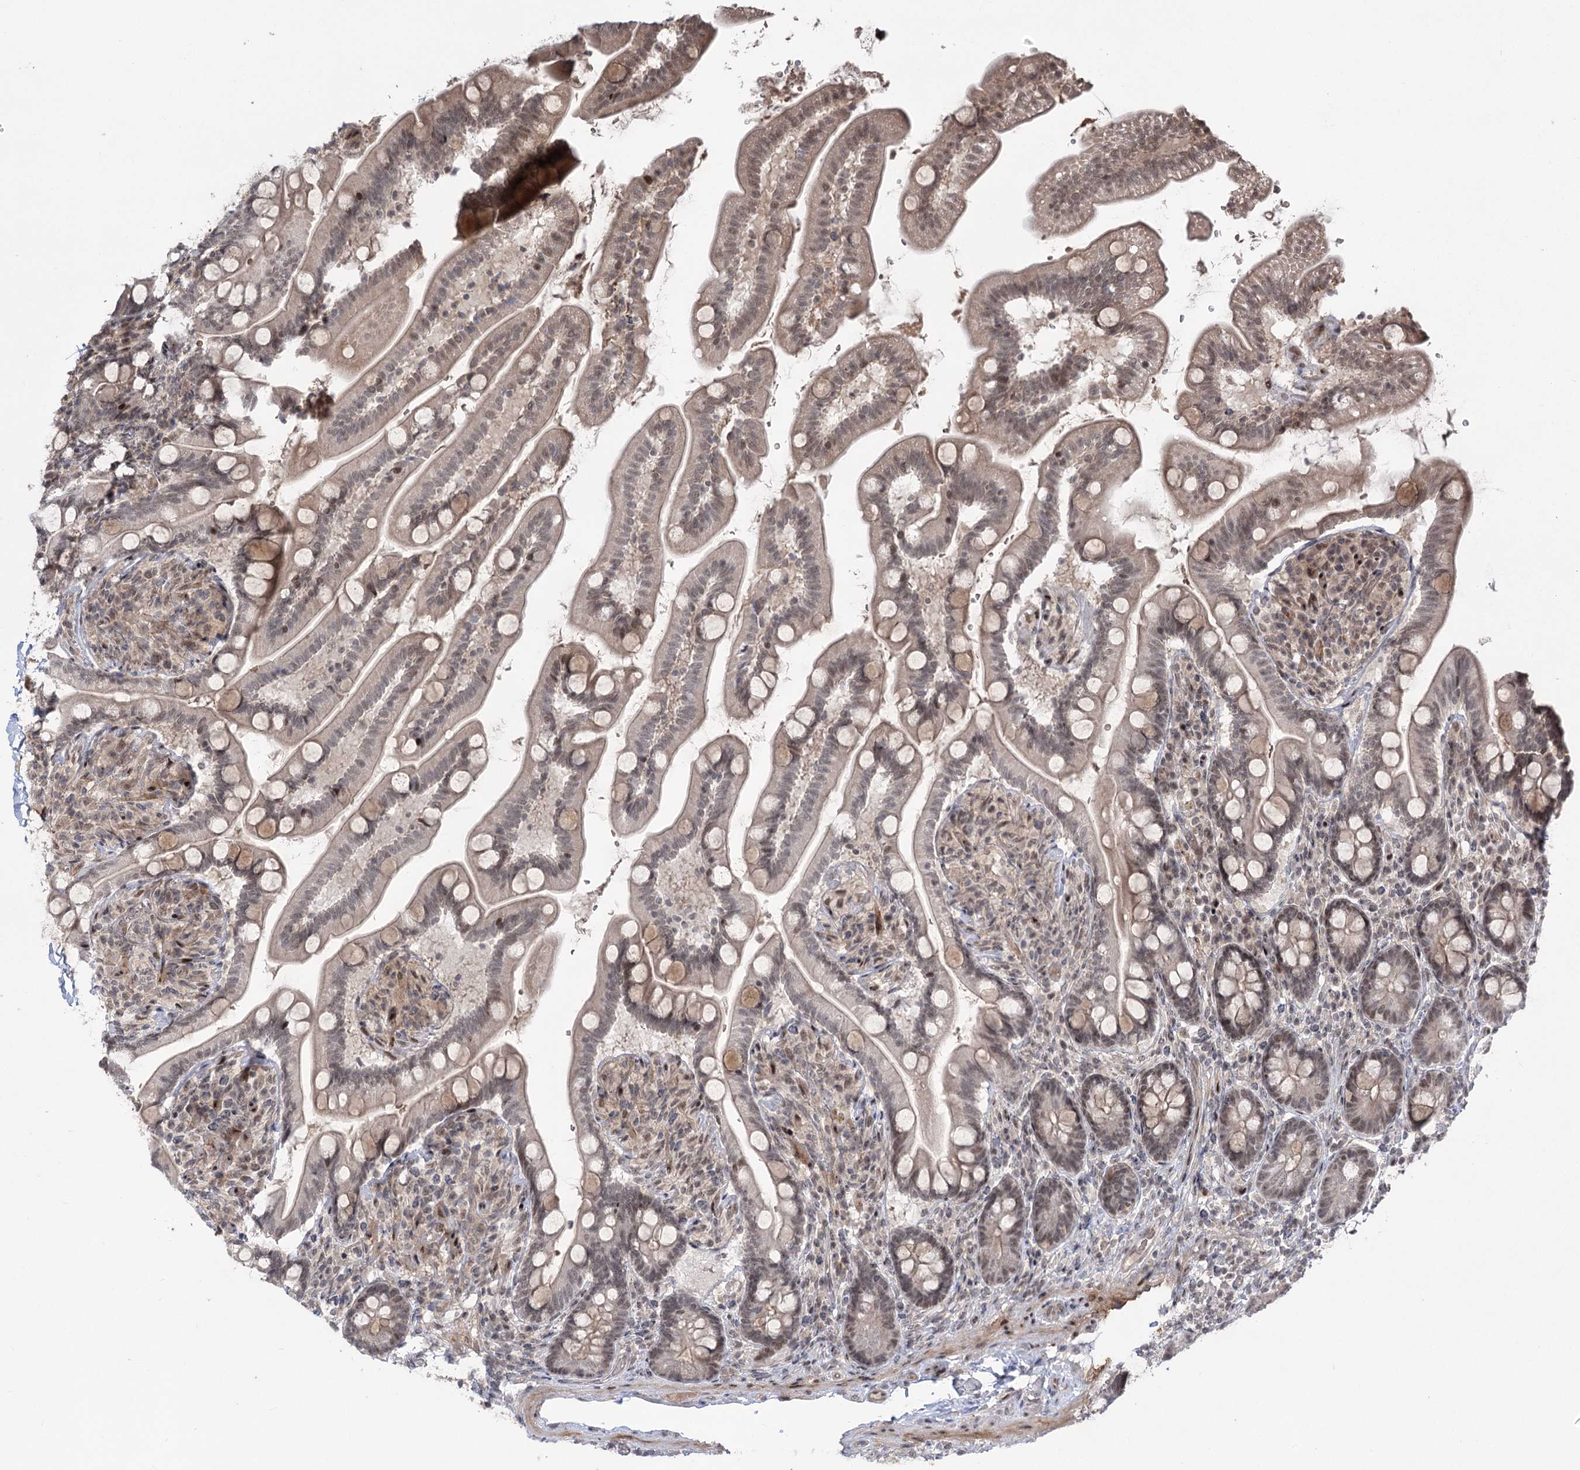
{"staining": {"intensity": "weak", "quantity": "25%-75%", "location": "nuclear"}, "tissue": "small intestine", "cell_type": "Glandular cells", "image_type": "normal", "snomed": [{"axis": "morphology", "description": "Normal tissue, NOS"}, {"axis": "topography", "description": "Small intestine"}], "caption": "DAB (3,3'-diaminobenzidine) immunohistochemical staining of normal human small intestine shows weak nuclear protein positivity in approximately 25%-75% of glandular cells. (DAB (3,3'-diaminobenzidine) = brown stain, brightfield microscopy at high magnification).", "gene": "HELQ", "patient": {"sex": "female", "age": 64}}